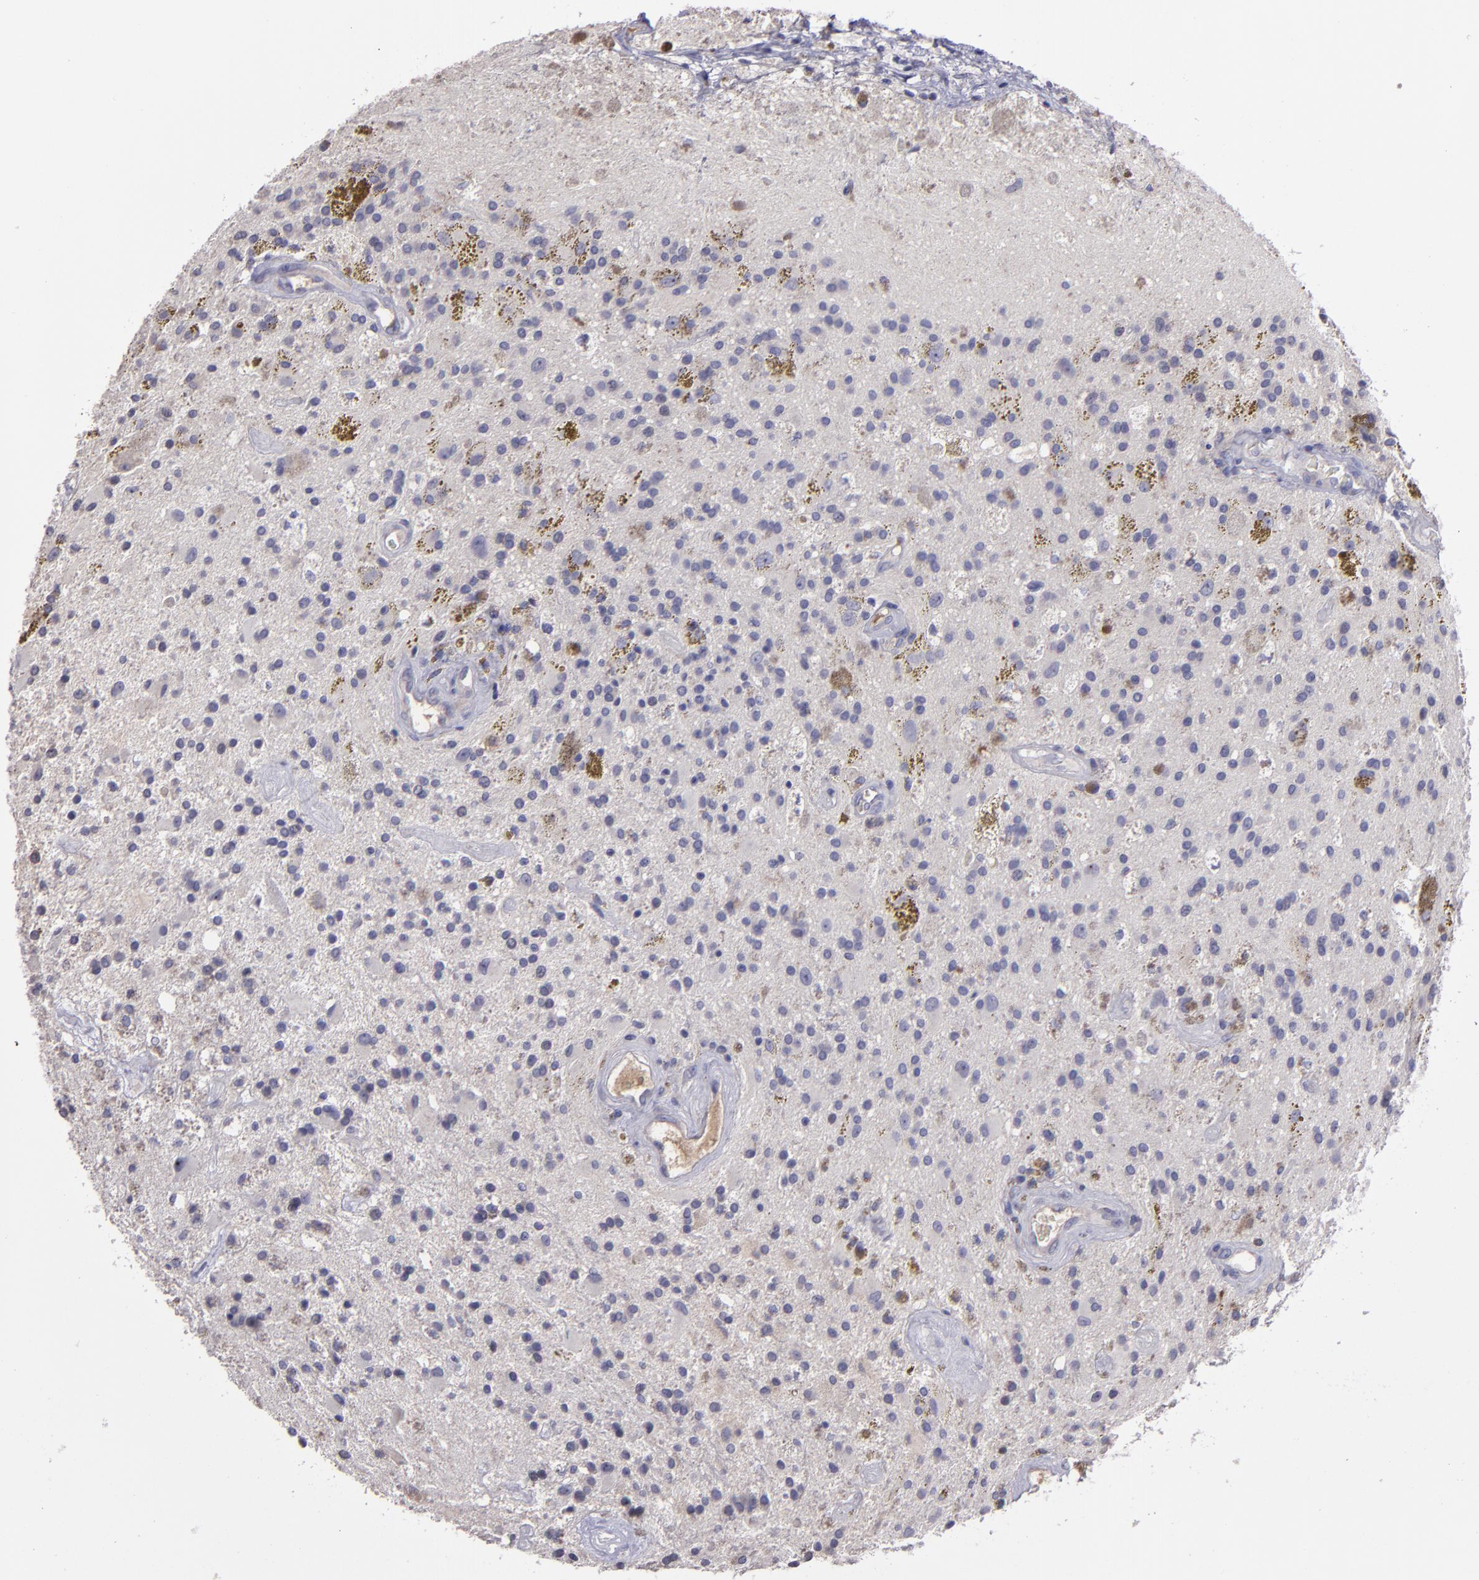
{"staining": {"intensity": "negative", "quantity": "none", "location": "none"}, "tissue": "glioma", "cell_type": "Tumor cells", "image_type": "cancer", "snomed": [{"axis": "morphology", "description": "Glioma, malignant, Low grade"}, {"axis": "topography", "description": "Brain"}], "caption": "Immunohistochemical staining of human malignant glioma (low-grade) reveals no significant expression in tumor cells.", "gene": "MASP1", "patient": {"sex": "male", "age": 58}}